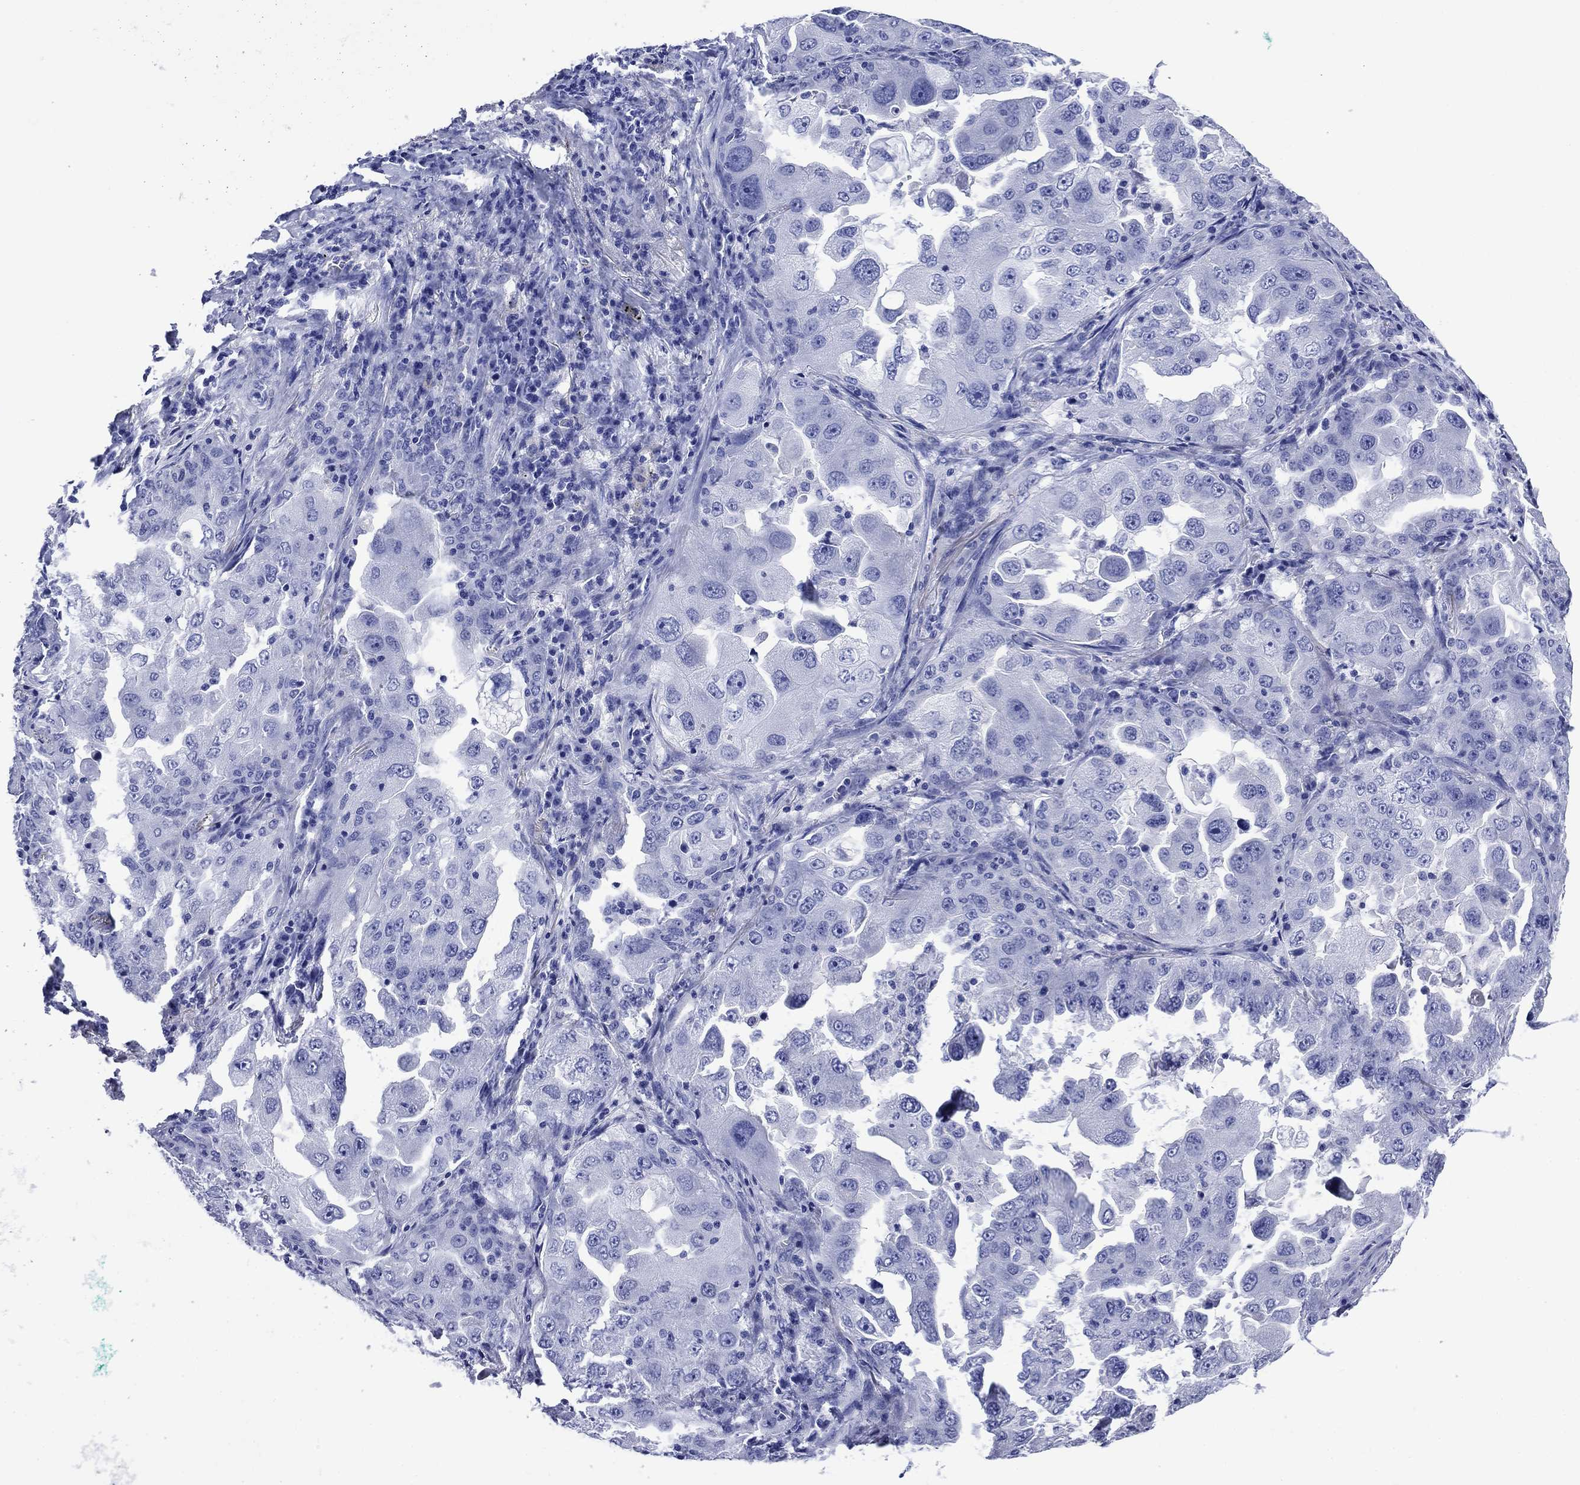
{"staining": {"intensity": "negative", "quantity": "none", "location": "none"}, "tissue": "lung cancer", "cell_type": "Tumor cells", "image_type": "cancer", "snomed": [{"axis": "morphology", "description": "Adenocarcinoma, NOS"}, {"axis": "topography", "description": "Lung"}], "caption": "IHC image of neoplastic tissue: human adenocarcinoma (lung) stained with DAB exhibits no significant protein staining in tumor cells. The staining is performed using DAB brown chromogen with nuclei counter-stained in using hematoxylin.", "gene": "SLC1A2", "patient": {"sex": "female", "age": 61}}